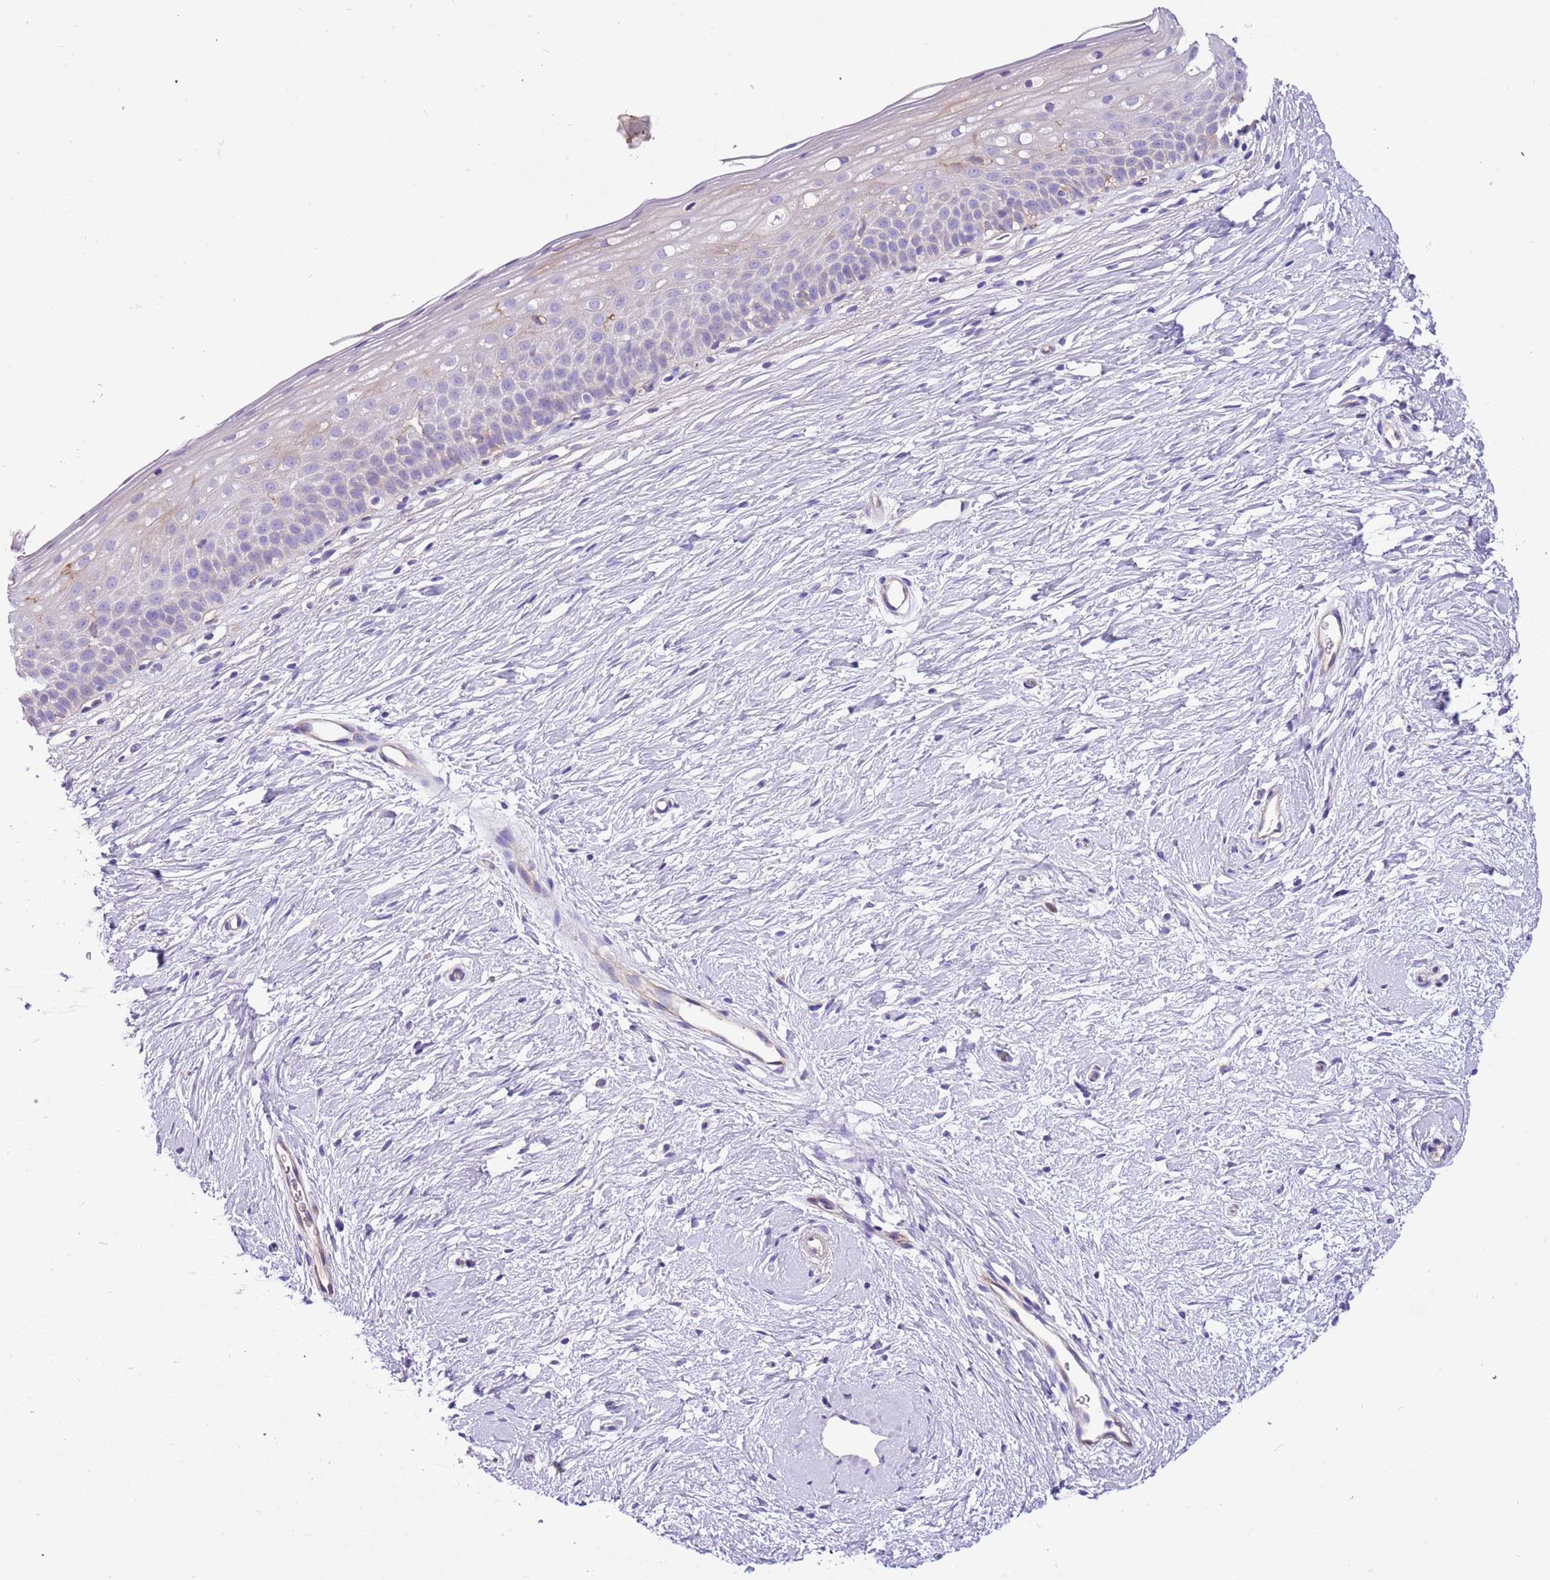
{"staining": {"intensity": "negative", "quantity": "none", "location": "none"}, "tissue": "cervix", "cell_type": "Glandular cells", "image_type": "normal", "snomed": [{"axis": "morphology", "description": "Normal tissue, NOS"}, {"axis": "topography", "description": "Cervix"}], "caption": "Protein analysis of normal cervix reveals no significant staining in glandular cells.", "gene": "SERINC3", "patient": {"sex": "female", "age": 57}}